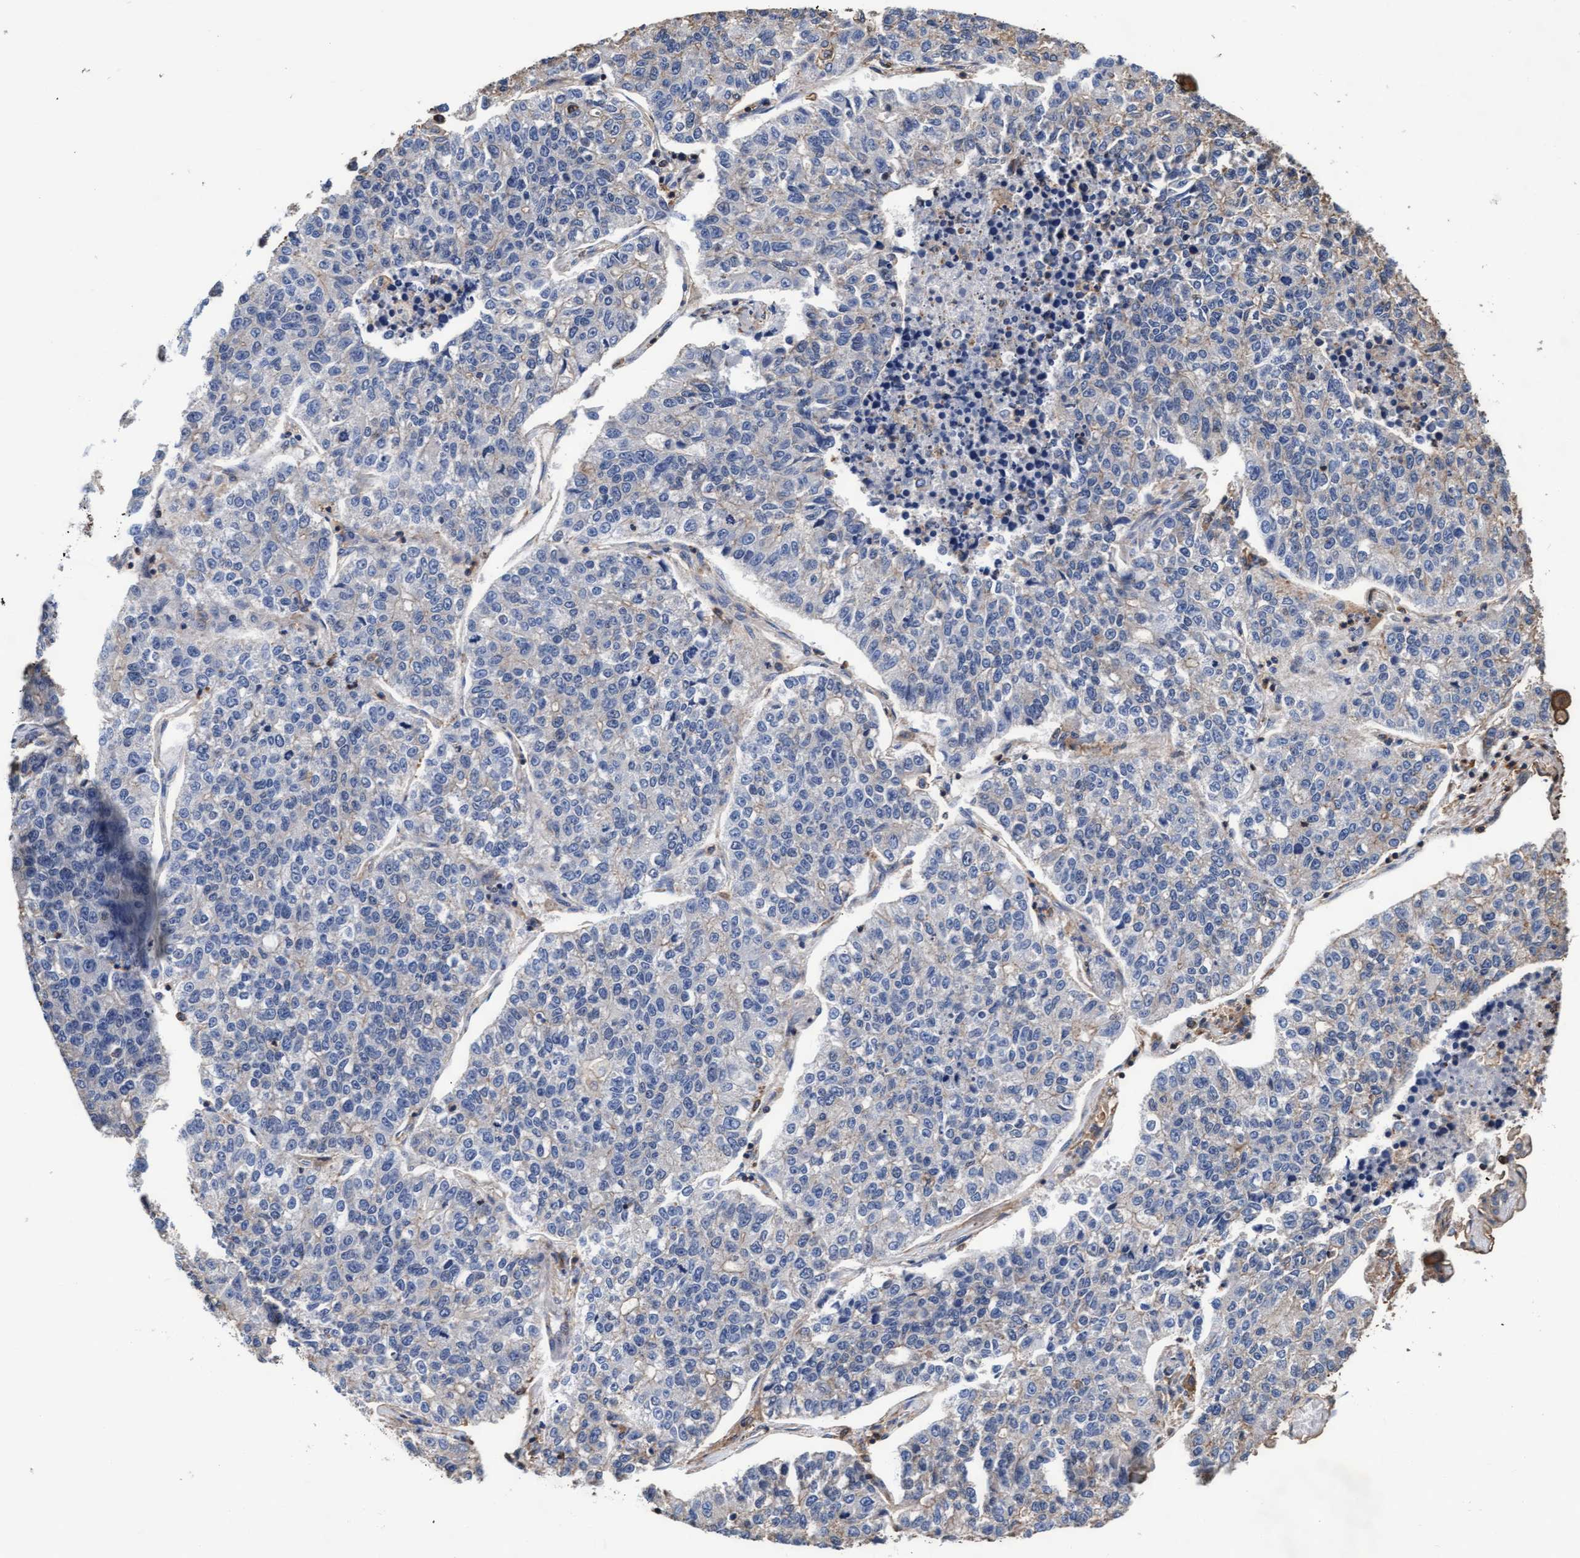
{"staining": {"intensity": "negative", "quantity": "none", "location": "none"}, "tissue": "lung cancer", "cell_type": "Tumor cells", "image_type": "cancer", "snomed": [{"axis": "morphology", "description": "Adenocarcinoma, NOS"}, {"axis": "topography", "description": "Lung"}], "caption": "Lung cancer stained for a protein using IHC demonstrates no positivity tumor cells.", "gene": "GRHPR", "patient": {"sex": "male", "age": 49}}